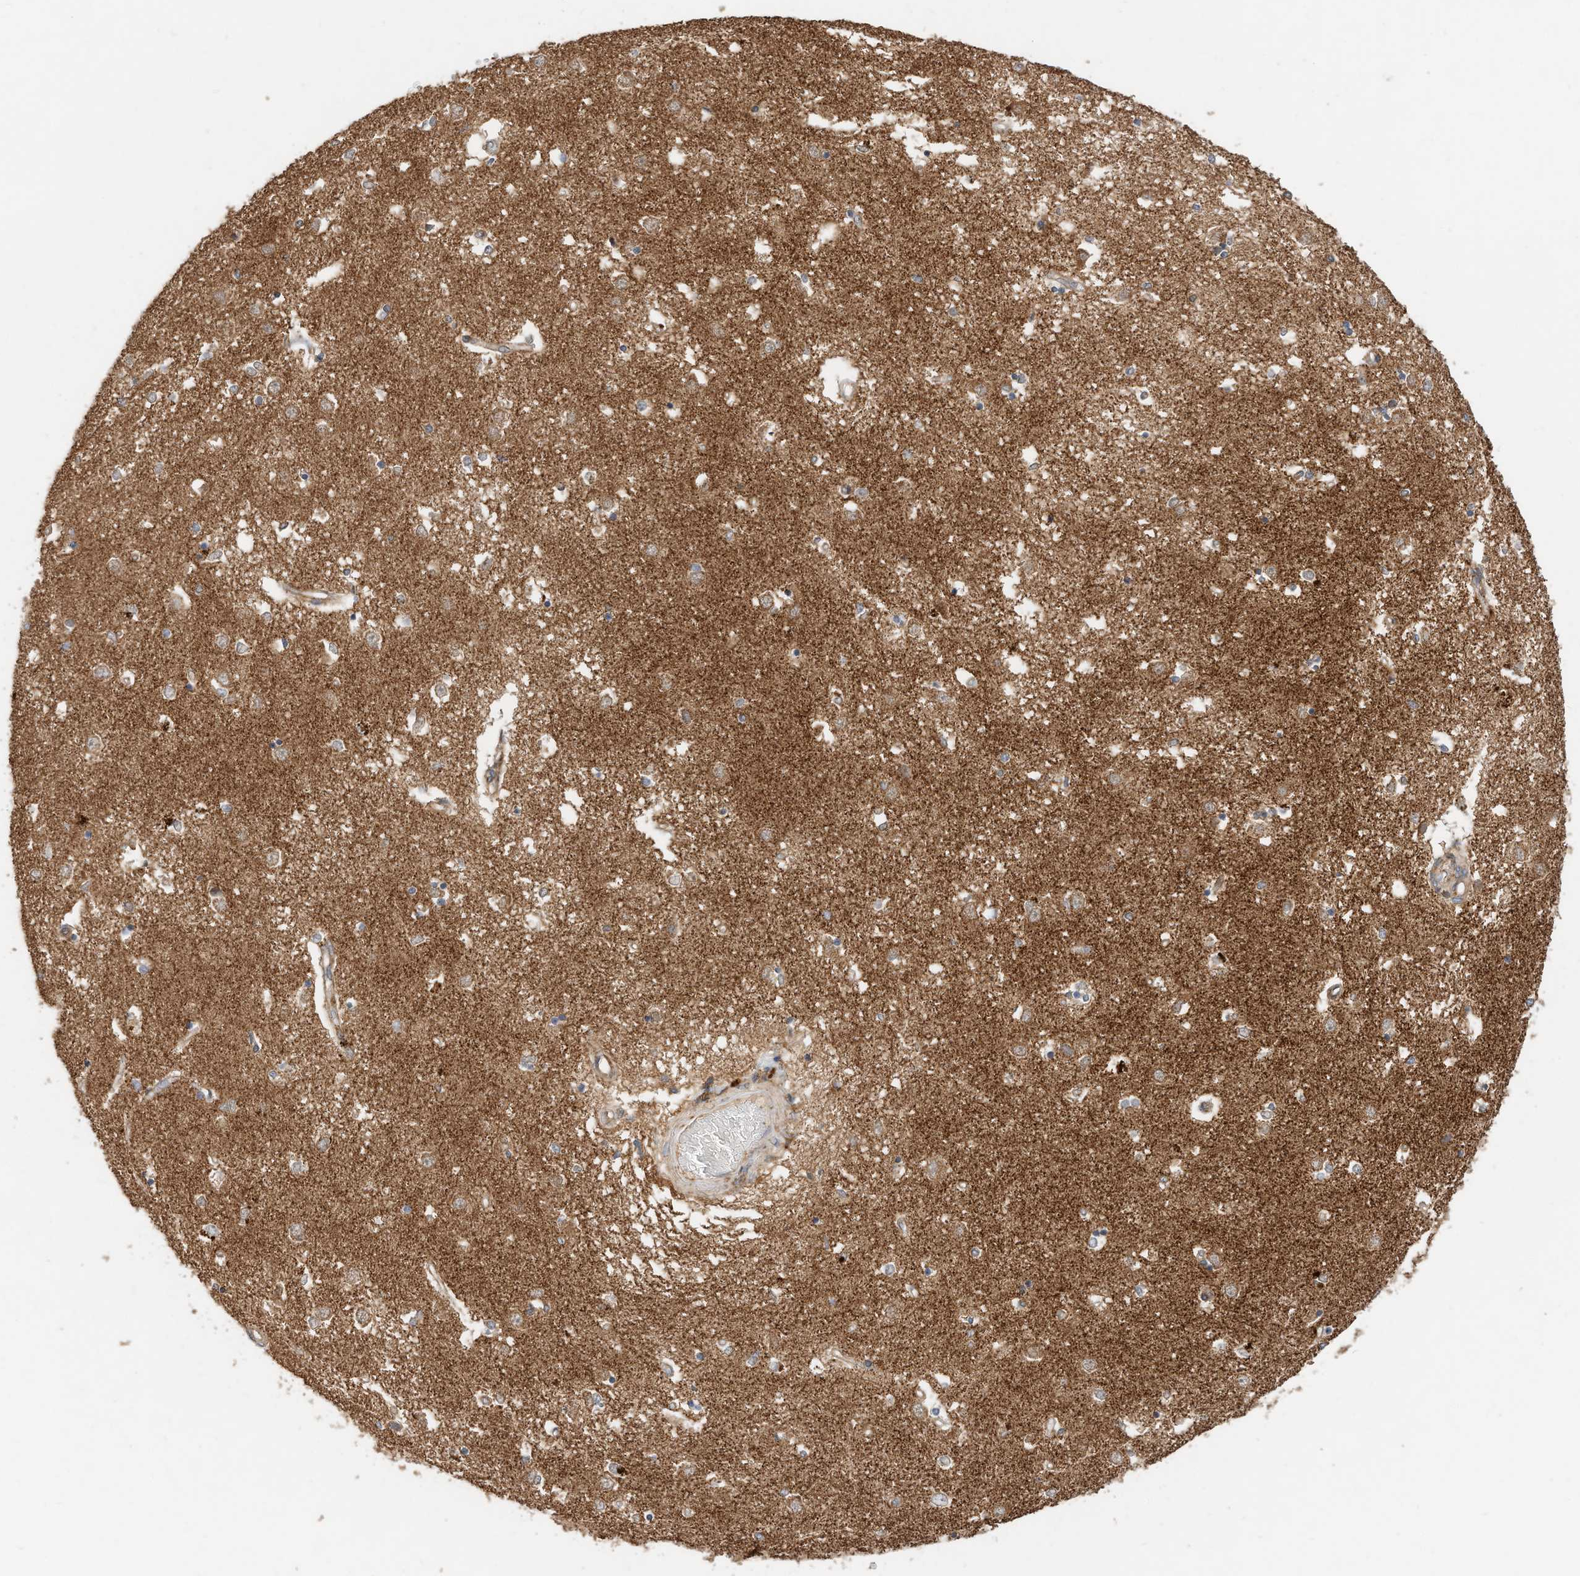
{"staining": {"intensity": "negative", "quantity": "none", "location": "none"}, "tissue": "caudate", "cell_type": "Glial cells", "image_type": "normal", "snomed": [{"axis": "morphology", "description": "Normal tissue, NOS"}, {"axis": "topography", "description": "Lateral ventricle wall"}], "caption": "This is a micrograph of immunohistochemistry (IHC) staining of normal caudate, which shows no expression in glial cells. The staining is performed using DAB brown chromogen with nuclei counter-stained in using hematoxylin.", "gene": "CPAMD8", "patient": {"sex": "male", "age": 45}}